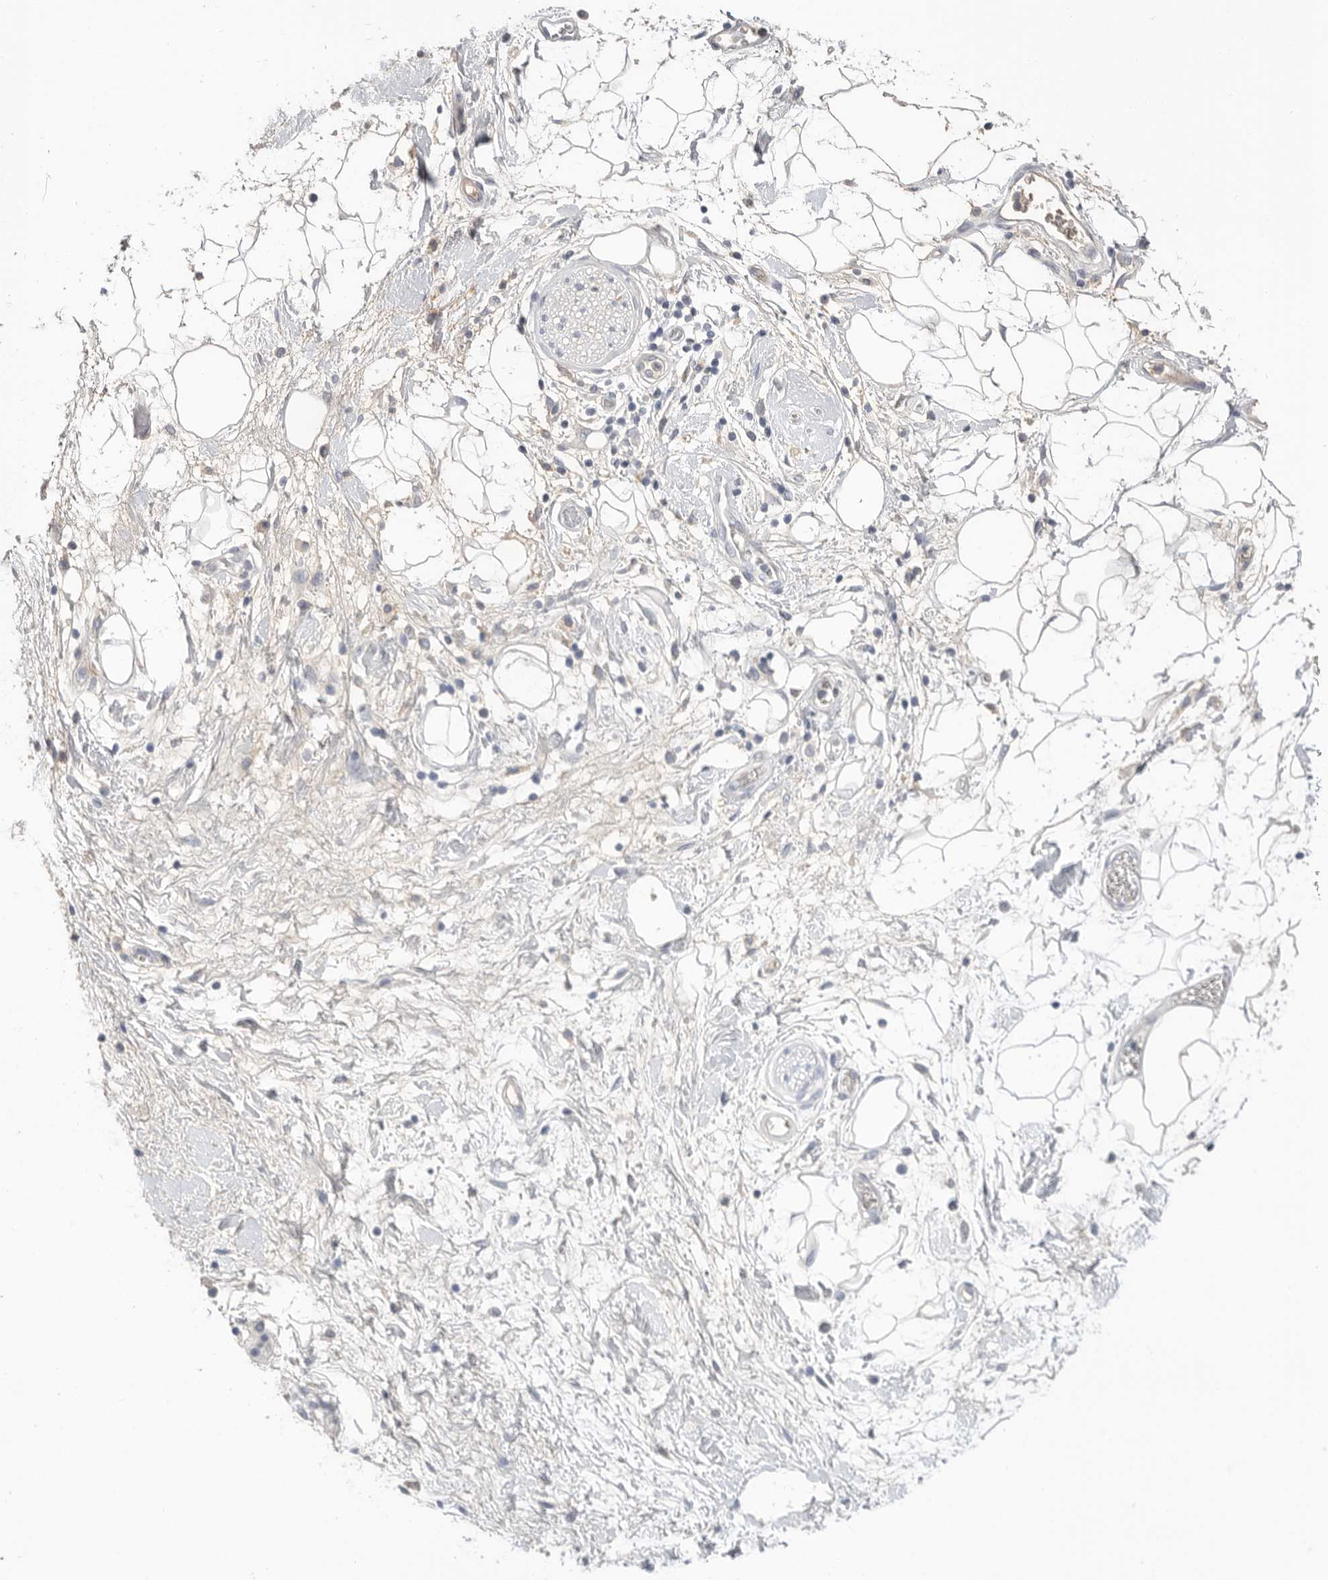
{"staining": {"intensity": "negative", "quantity": "none", "location": "none"}, "tissue": "adipose tissue", "cell_type": "Adipocytes", "image_type": "normal", "snomed": [{"axis": "morphology", "description": "Normal tissue, NOS"}, {"axis": "morphology", "description": "Adenocarcinoma, NOS"}, {"axis": "topography", "description": "Duodenum"}, {"axis": "topography", "description": "Peripheral nerve tissue"}], "caption": "An IHC histopathology image of unremarkable adipose tissue is shown. There is no staining in adipocytes of adipose tissue. The staining is performed using DAB (3,3'-diaminobenzidine) brown chromogen with nuclei counter-stained in using hematoxylin.", "gene": "APOA2", "patient": {"sex": "female", "age": 60}}